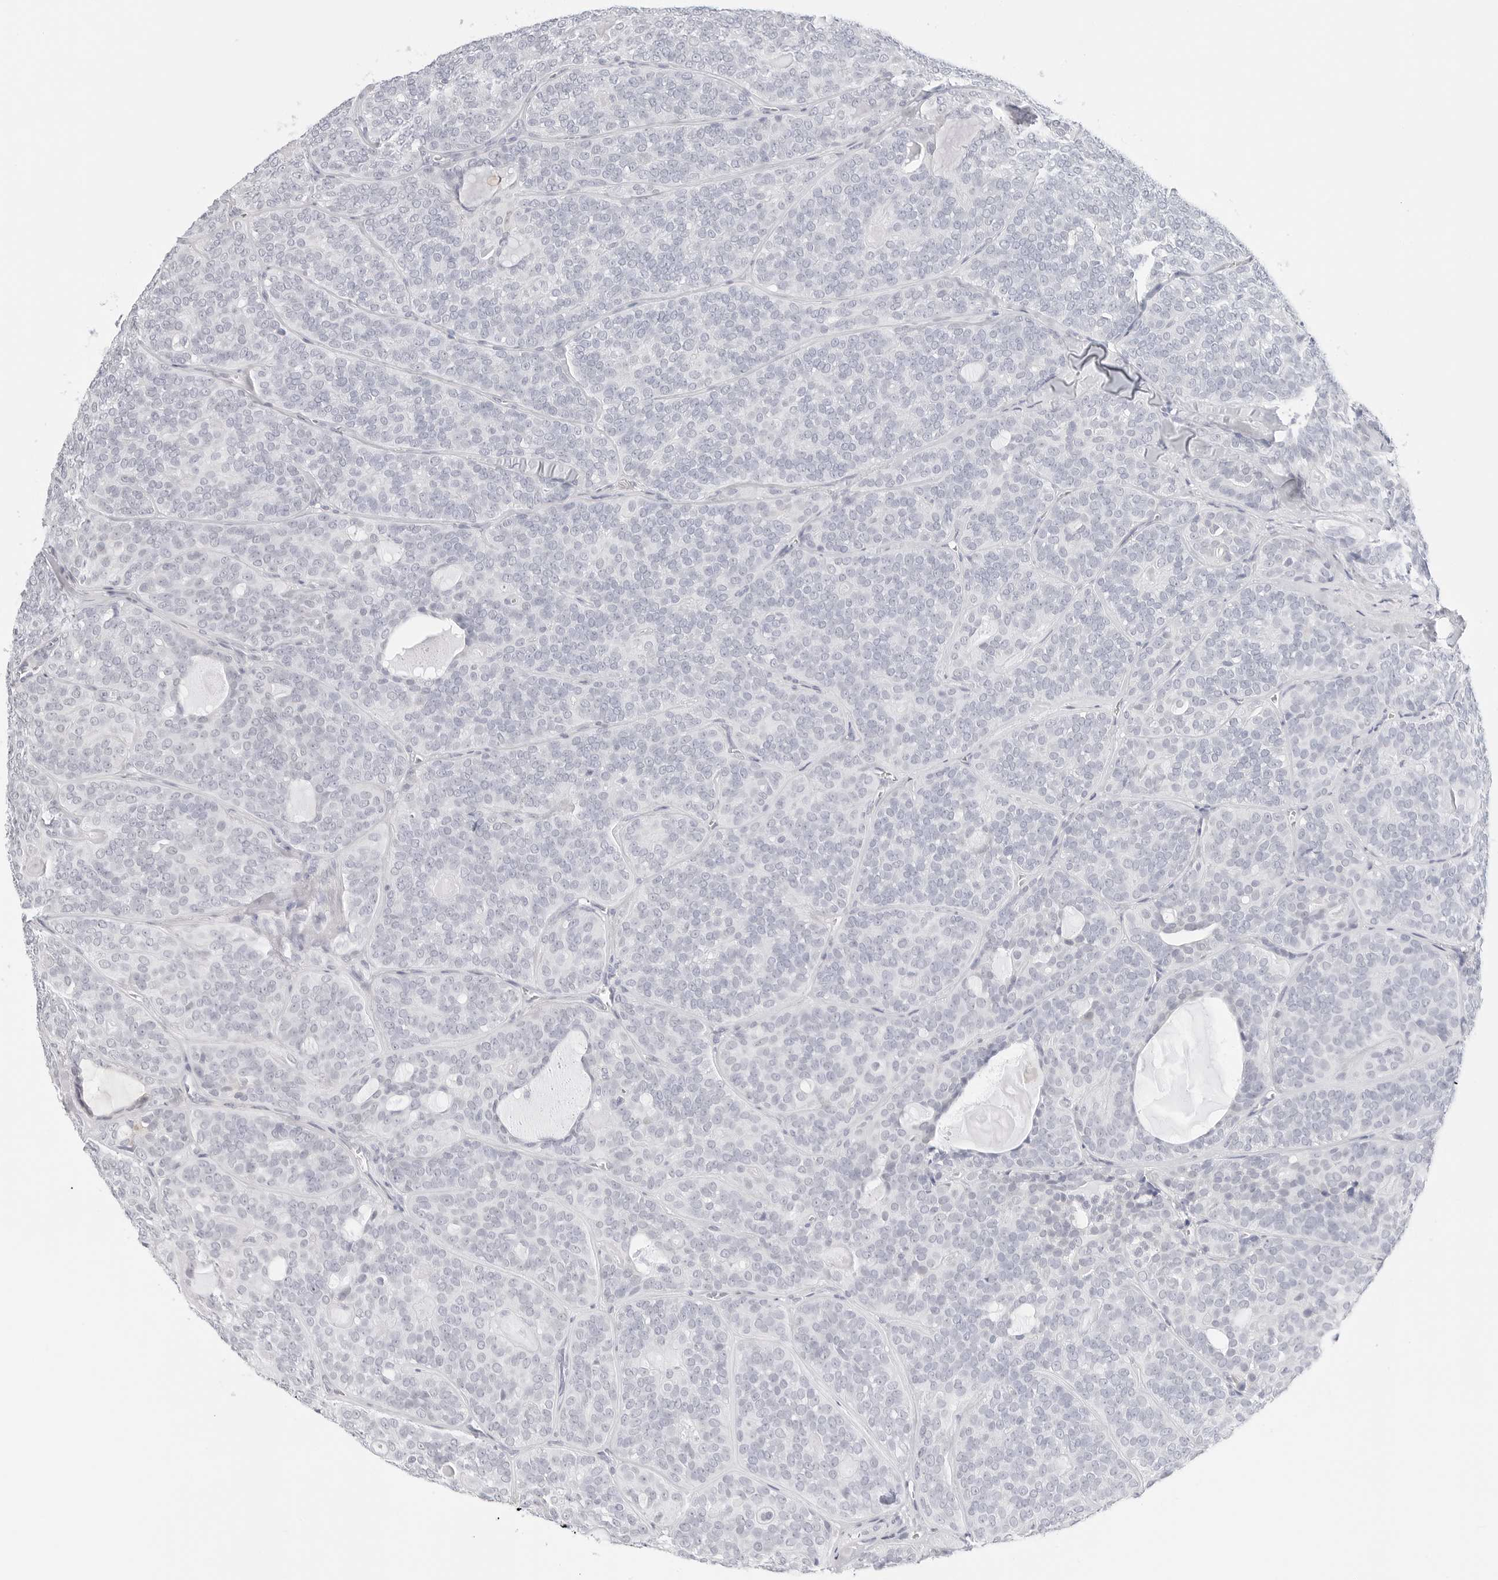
{"staining": {"intensity": "negative", "quantity": "none", "location": "none"}, "tissue": "head and neck cancer", "cell_type": "Tumor cells", "image_type": "cancer", "snomed": [{"axis": "morphology", "description": "Adenocarcinoma, NOS"}, {"axis": "topography", "description": "Head-Neck"}], "caption": "This is an immunohistochemistry (IHC) photomicrograph of human adenocarcinoma (head and neck). There is no staining in tumor cells.", "gene": "HMGCS2", "patient": {"sex": "male", "age": 66}}